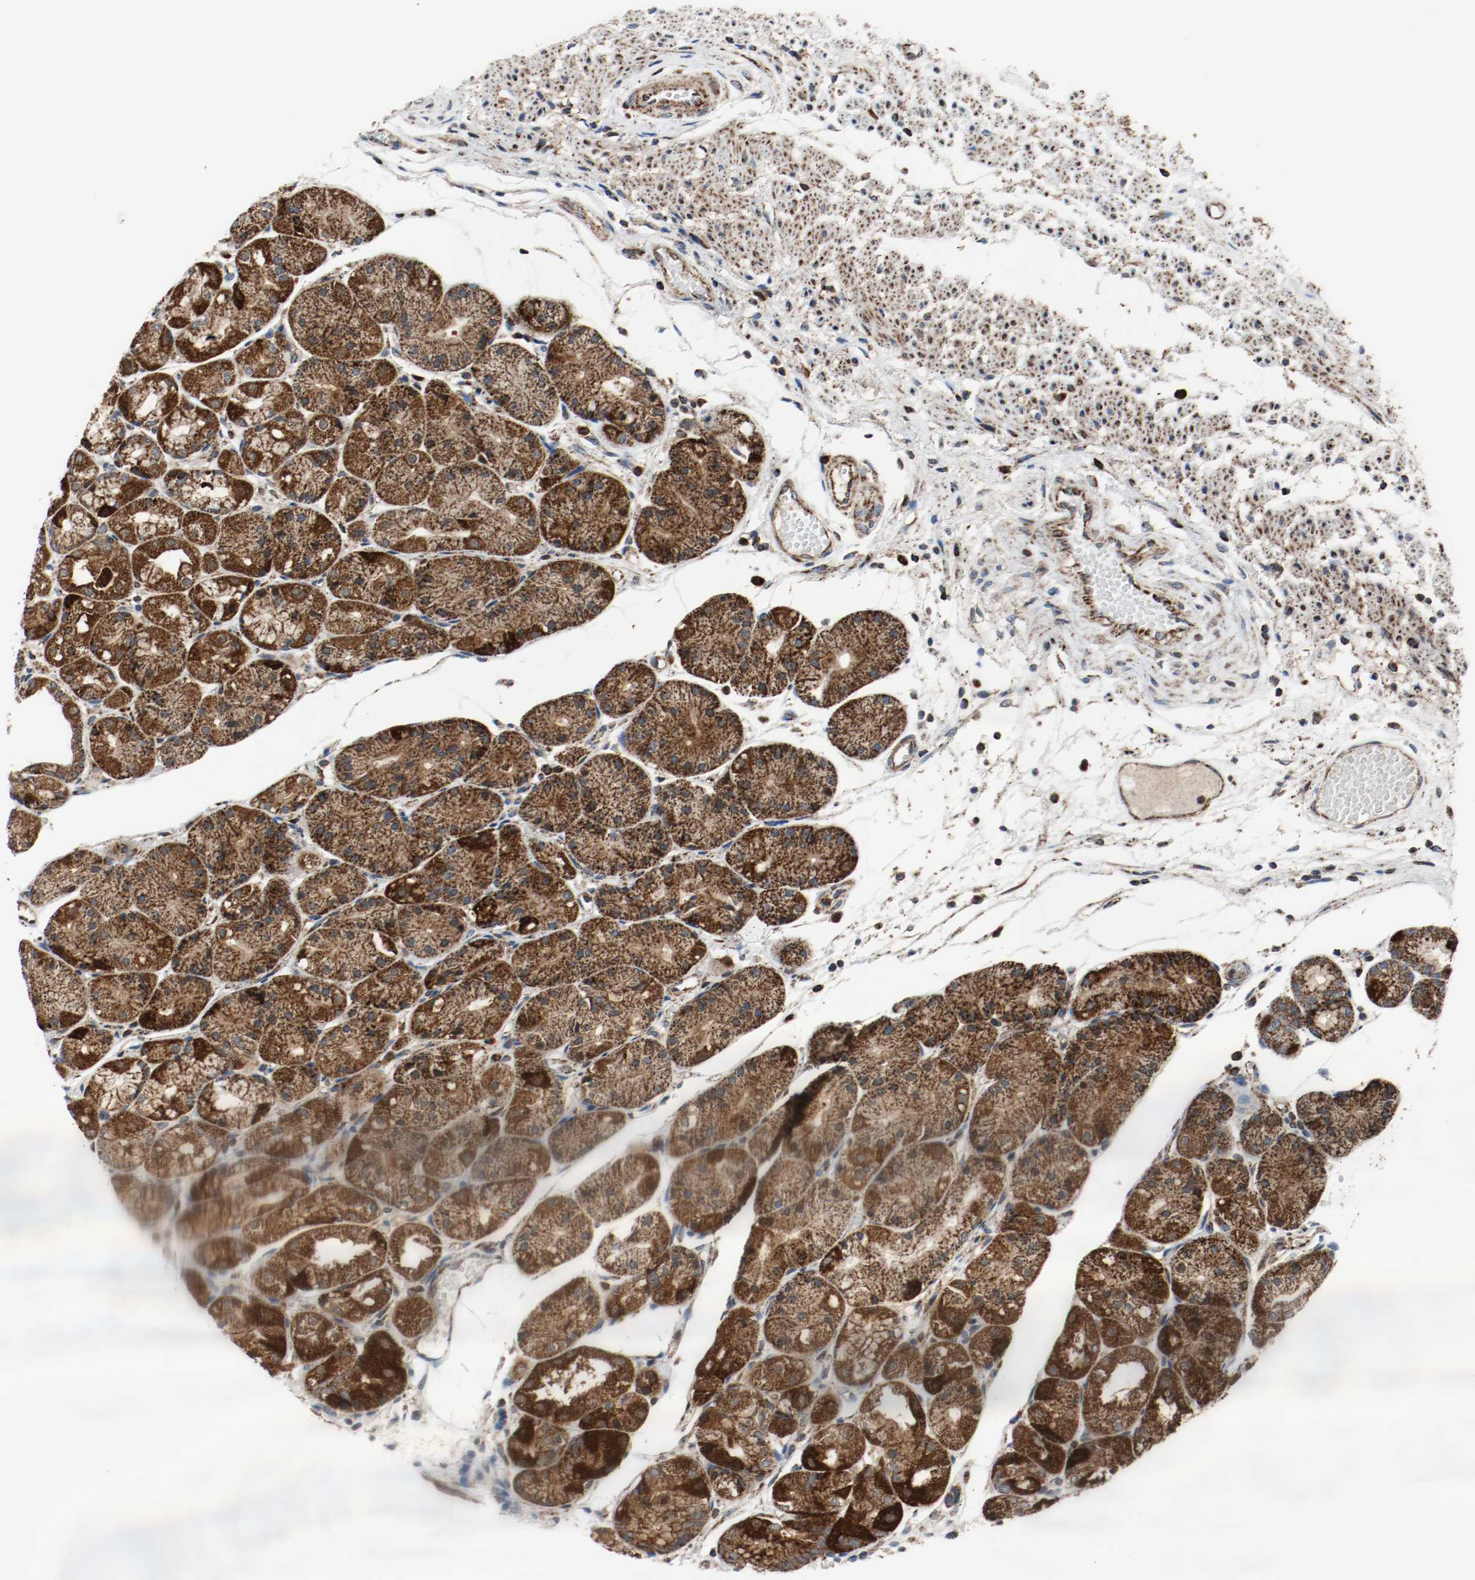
{"staining": {"intensity": "strong", "quantity": ">75%", "location": "cytoplasmic/membranous"}, "tissue": "stomach", "cell_type": "Glandular cells", "image_type": "normal", "snomed": [{"axis": "morphology", "description": "Normal tissue, NOS"}, {"axis": "topography", "description": "Stomach, upper"}], "caption": "Strong cytoplasmic/membranous protein staining is present in approximately >75% of glandular cells in stomach.", "gene": "TXNRD1", "patient": {"sex": "male", "age": 72}}